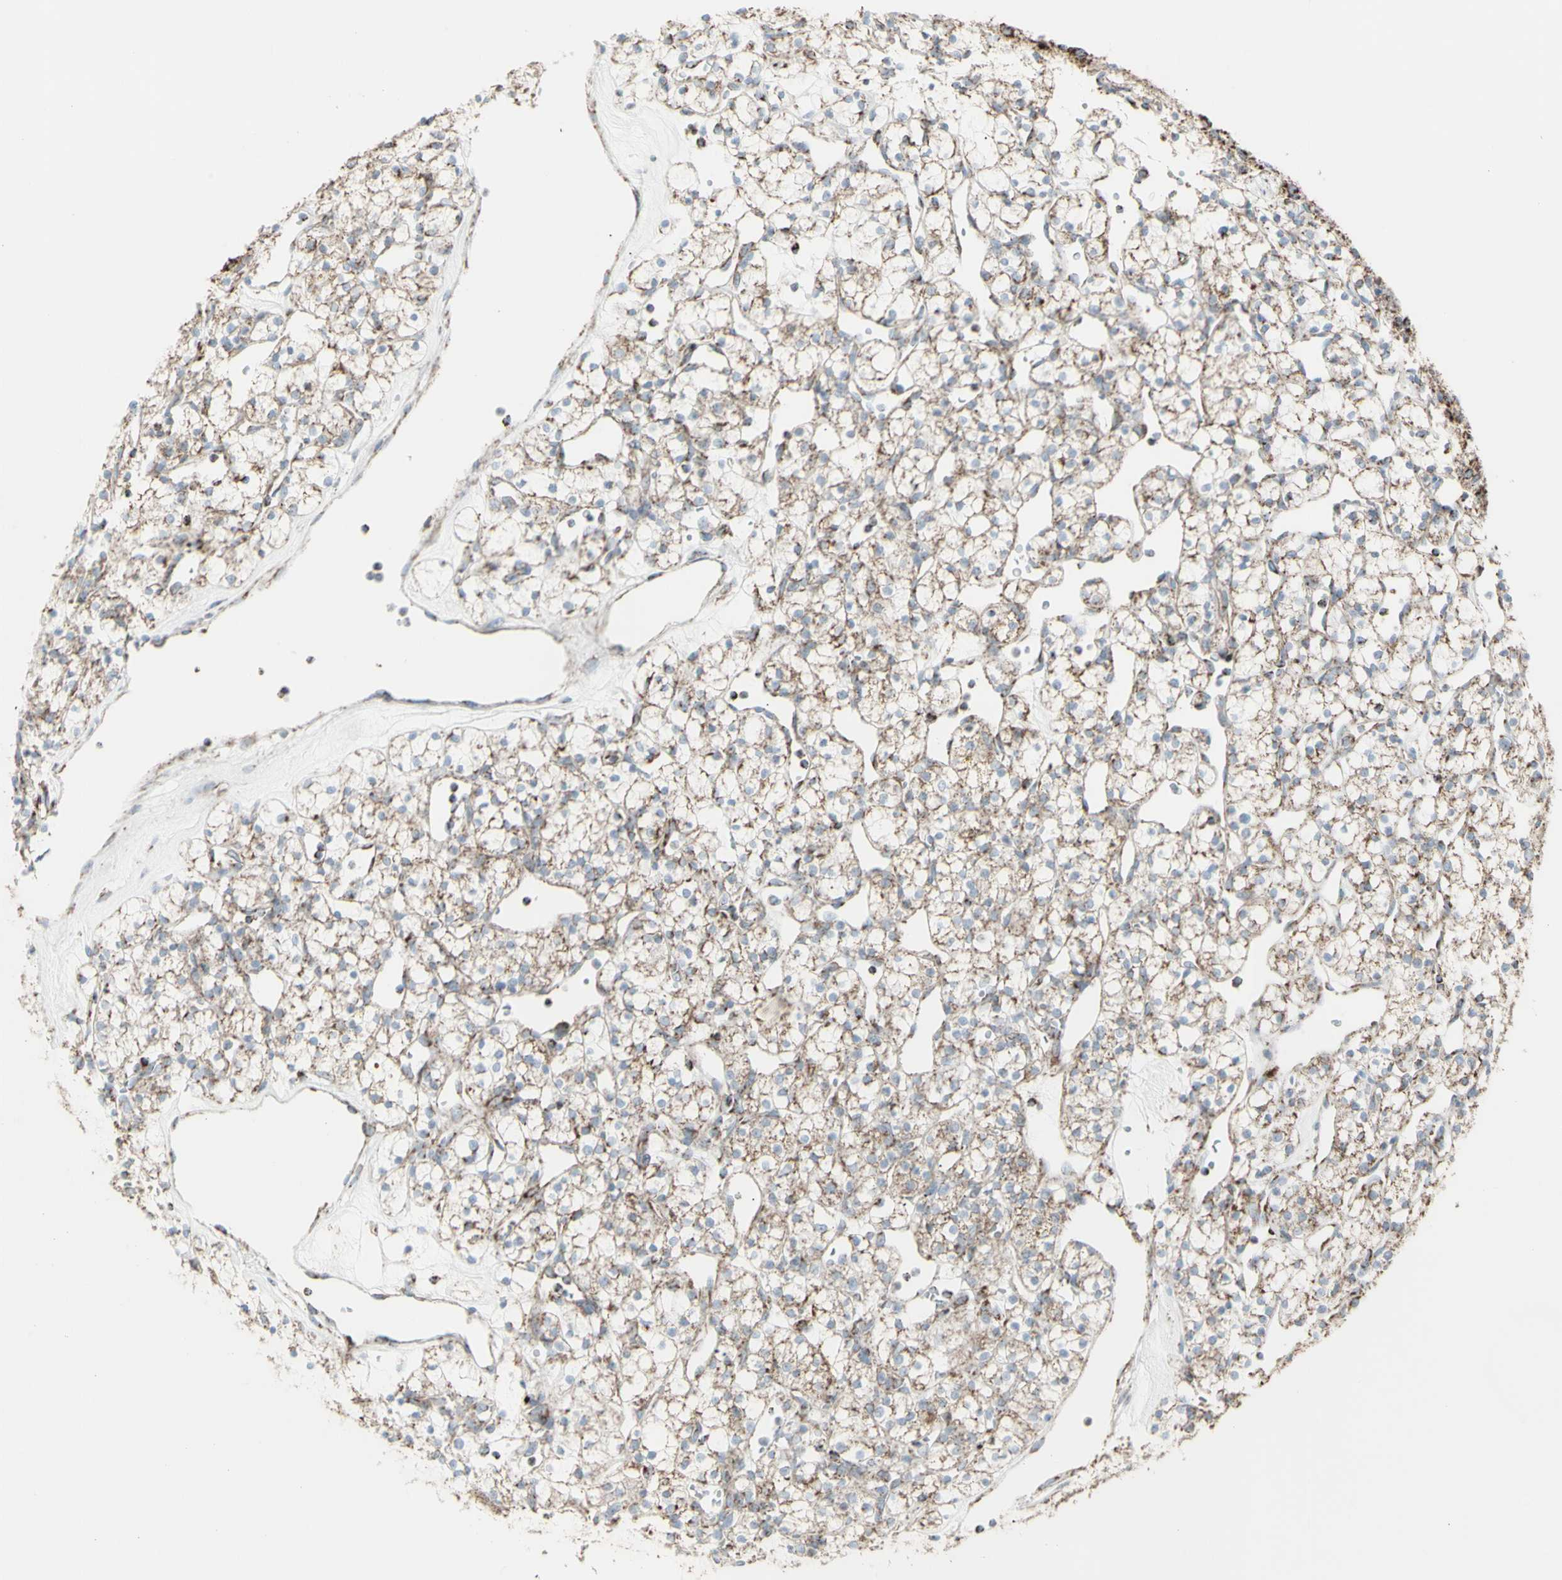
{"staining": {"intensity": "moderate", "quantity": ">75%", "location": "cytoplasmic/membranous"}, "tissue": "renal cancer", "cell_type": "Tumor cells", "image_type": "cancer", "snomed": [{"axis": "morphology", "description": "Adenocarcinoma, NOS"}, {"axis": "topography", "description": "Kidney"}], "caption": "IHC of renal cancer displays medium levels of moderate cytoplasmic/membranous expression in approximately >75% of tumor cells. The staining was performed using DAB (3,3'-diaminobenzidine) to visualize the protein expression in brown, while the nuclei were stained in blue with hematoxylin (Magnification: 20x).", "gene": "PLGRKT", "patient": {"sex": "female", "age": 60}}